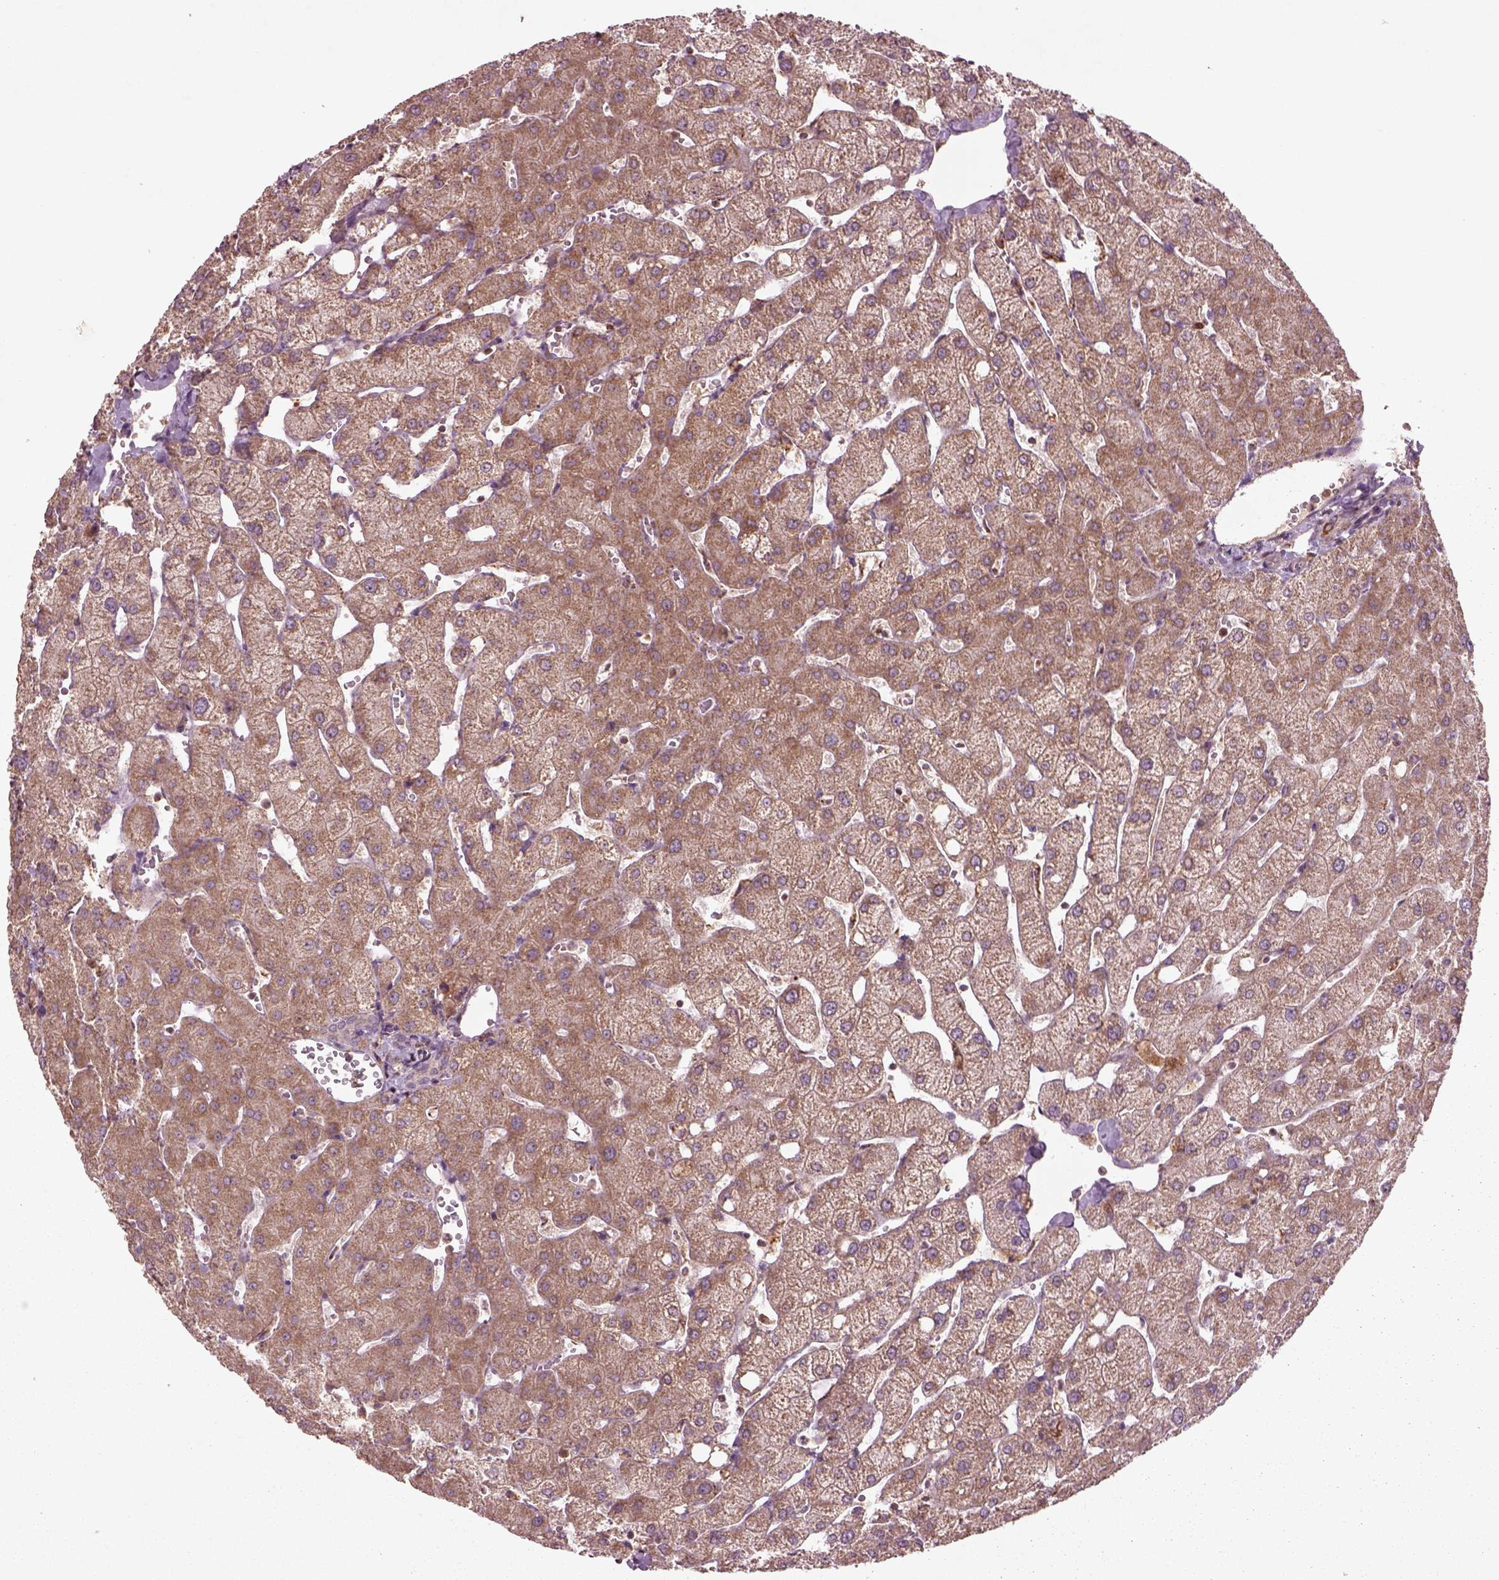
{"staining": {"intensity": "negative", "quantity": "none", "location": "none"}, "tissue": "liver", "cell_type": "Cholangiocytes", "image_type": "normal", "snomed": [{"axis": "morphology", "description": "Normal tissue, NOS"}, {"axis": "topography", "description": "Liver"}], "caption": "High magnification brightfield microscopy of normal liver stained with DAB (brown) and counterstained with hematoxylin (blue): cholangiocytes show no significant expression.", "gene": "SLC25A31", "patient": {"sex": "female", "age": 54}}